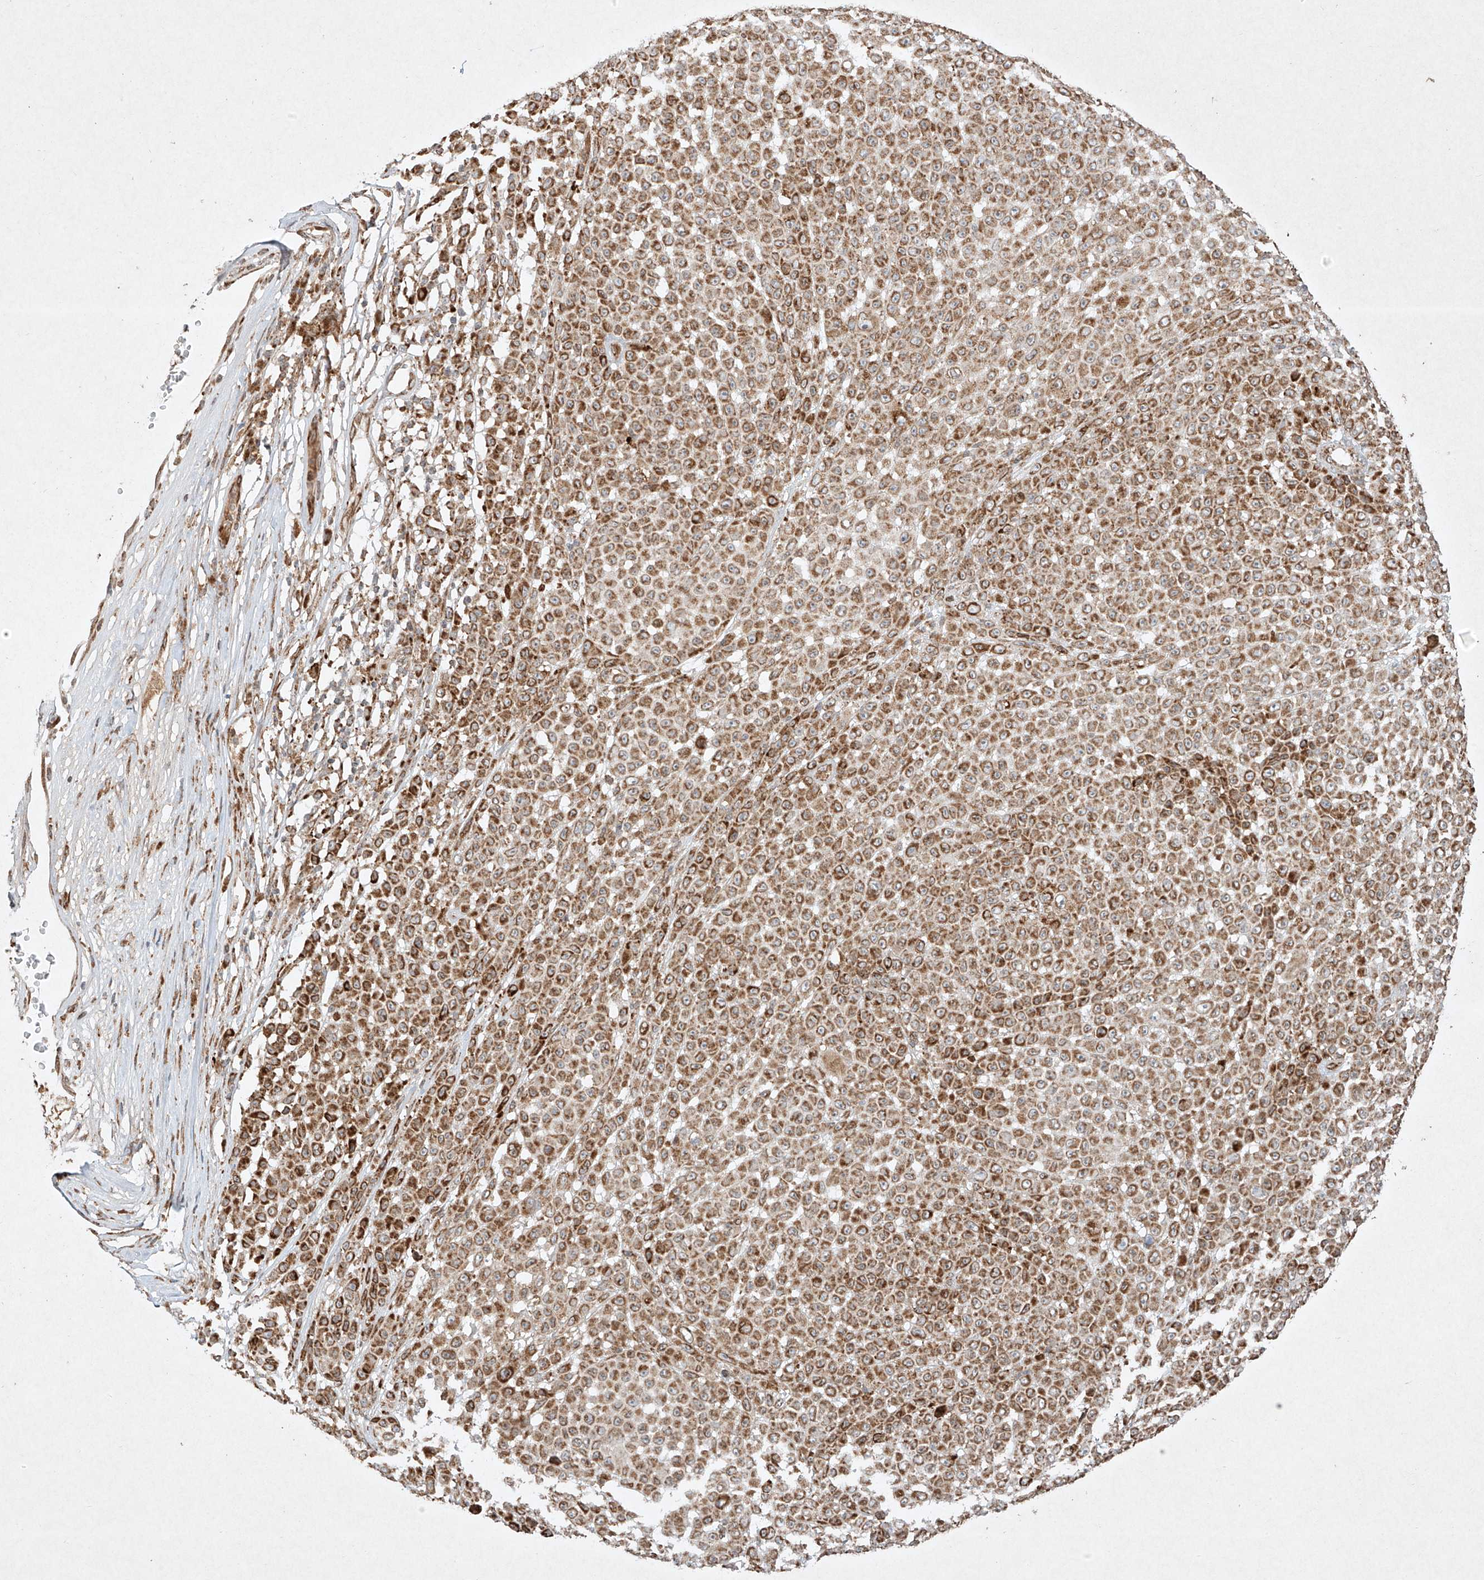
{"staining": {"intensity": "strong", "quantity": ">75%", "location": "cytoplasmic/membranous"}, "tissue": "melanoma", "cell_type": "Tumor cells", "image_type": "cancer", "snomed": [{"axis": "morphology", "description": "Malignant melanoma, NOS"}, {"axis": "topography", "description": "Skin"}], "caption": "There is high levels of strong cytoplasmic/membranous staining in tumor cells of melanoma, as demonstrated by immunohistochemical staining (brown color).", "gene": "SEMA3B", "patient": {"sex": "female", "age": 94}}